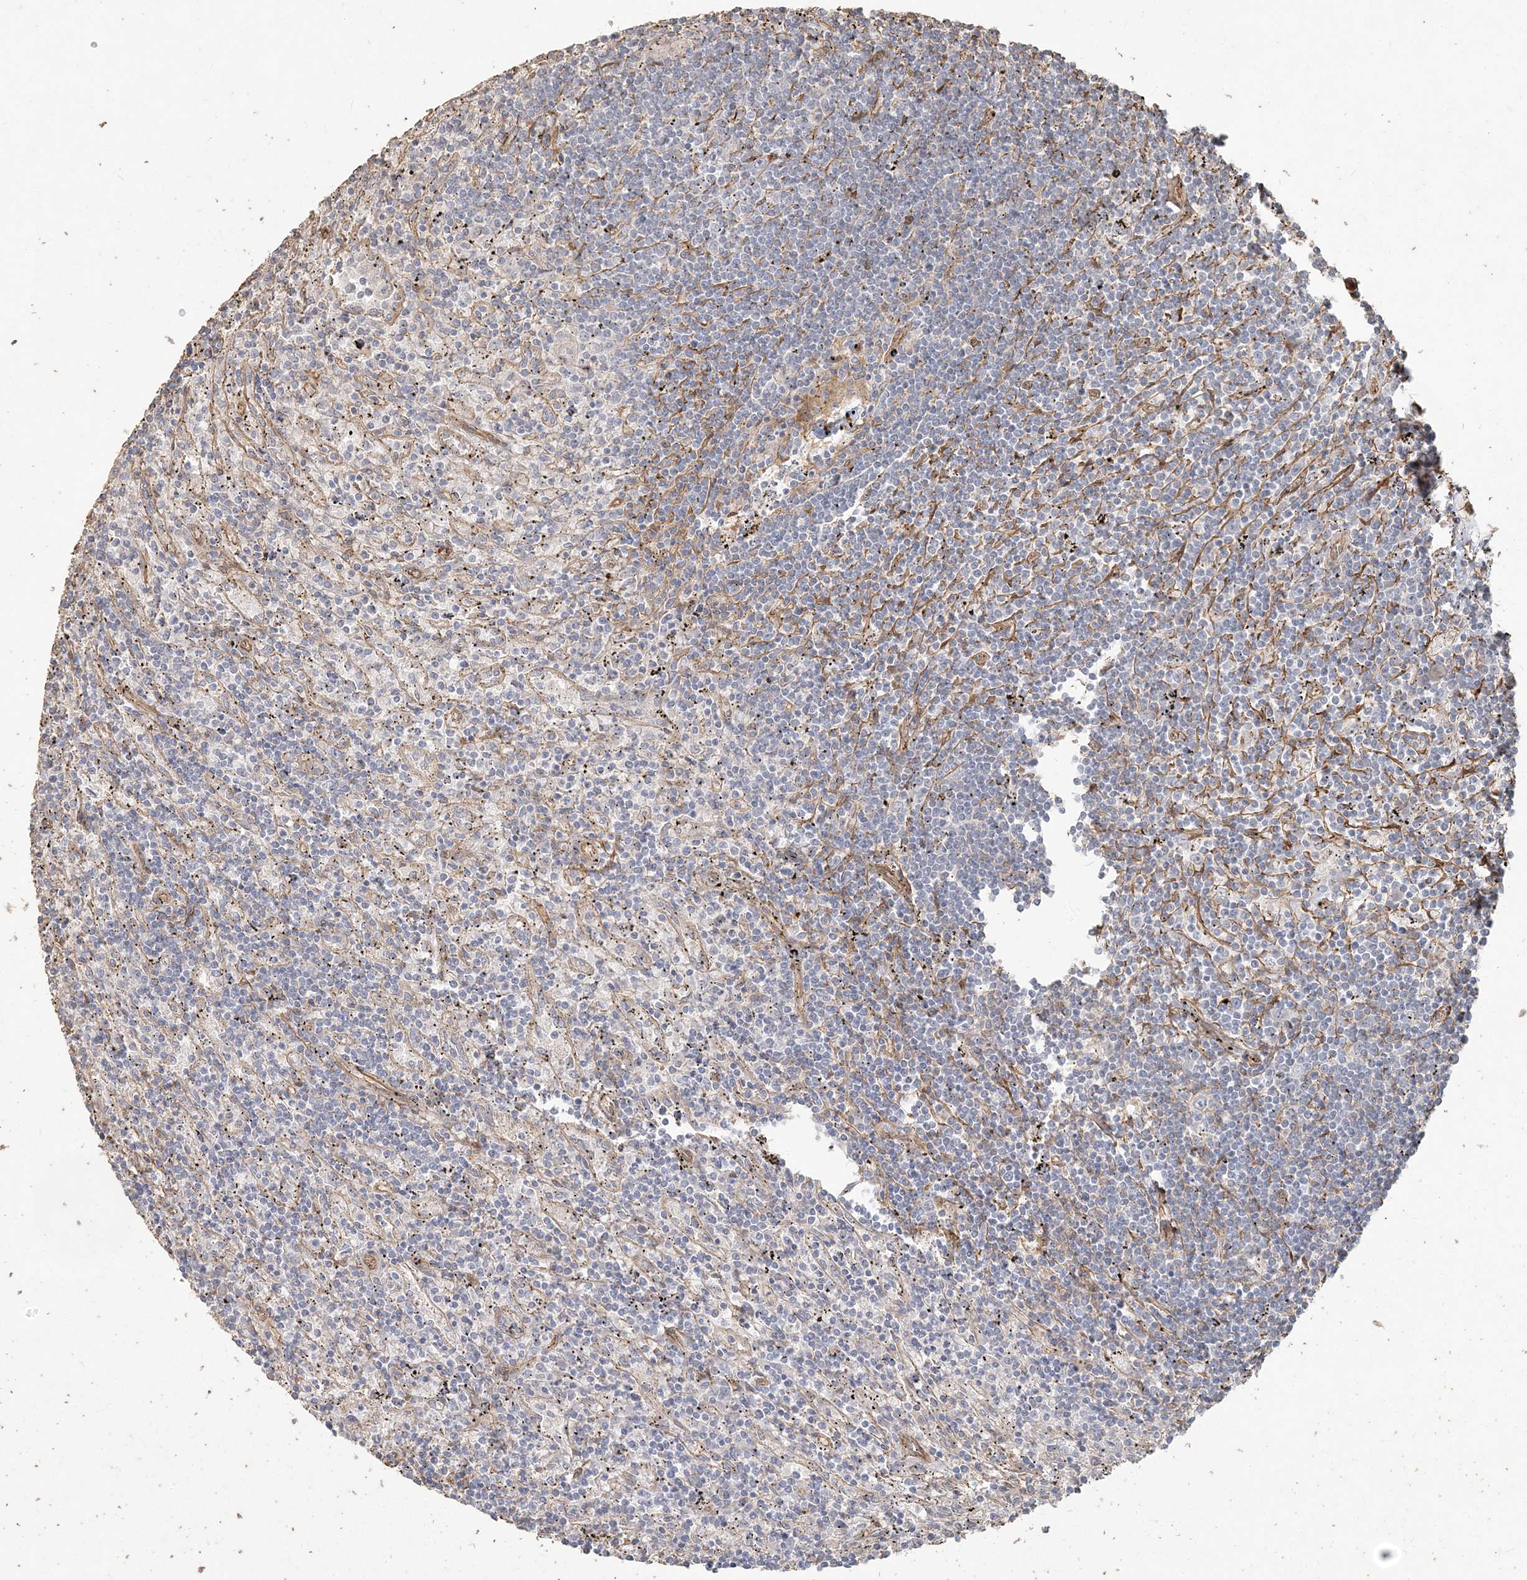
{"staining": {"intensity": "negative", "quantity": "none", "location": "none"}, "tissue": "lymphoma", "cell_type": "Tumor cells", "image_type": "cancer", "snomed": [{"axis": "morphology", "description": "Malignant lymphoma, non-Hodgkin's type, Low grade"}, {"axis": "topography", "description": "Spleen"}], "caption": "The histopathology image demonstrates no significant staining in tumor cells of malignant lymphoma, non-Hodgkin's type (low-grade).", "gene": "RNF145", "patient": {"sex": "male", "age": 76}}